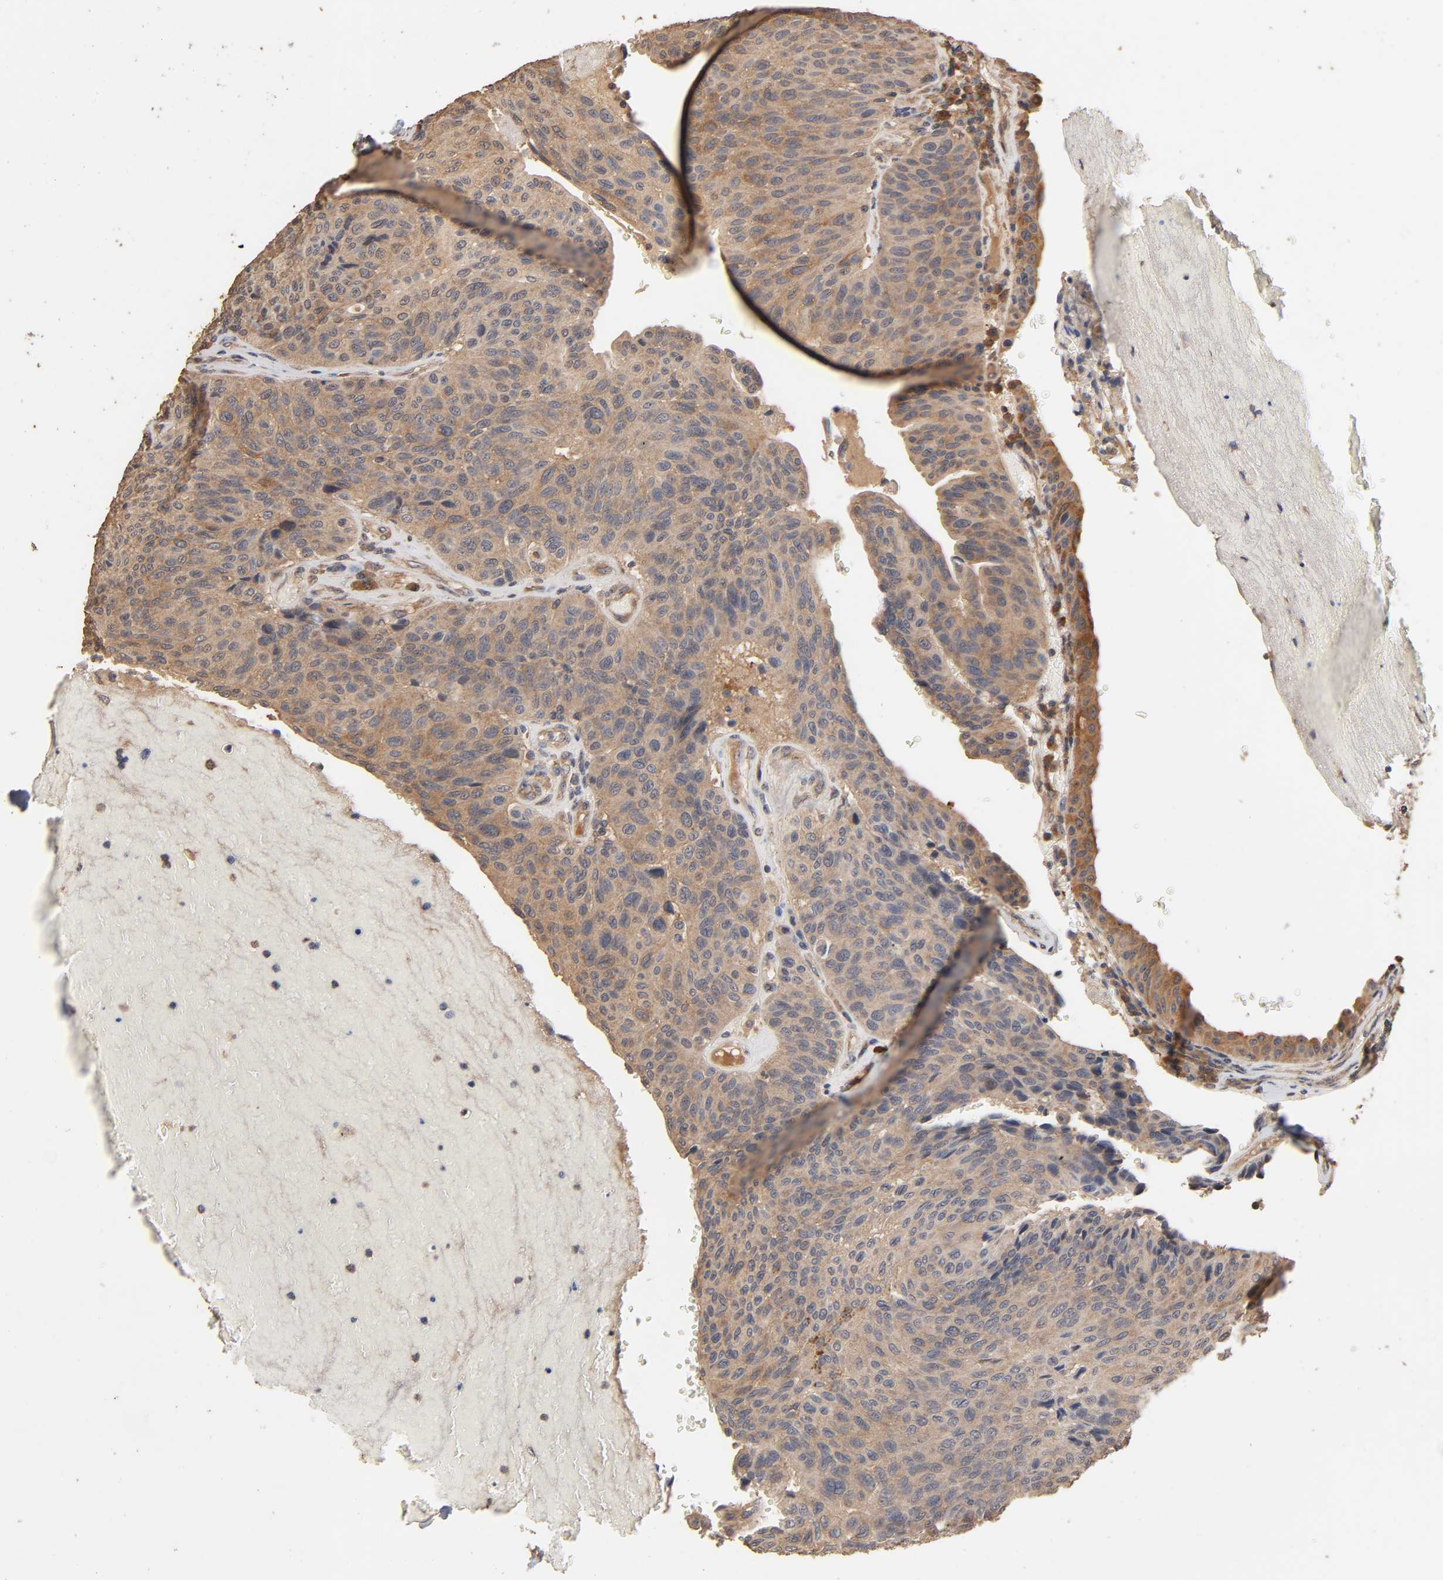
{"staining": {"intensity": "moderate", "quantity": ">75%", "location": "cytoplasmic/membranous"}, "tissue": "urothelial cancer", "cell_type": "Tumor cells", "image_type": "cancer", "snomed": [{"axis": "morphology", "description": "Urothelial carcinoma, High grade"}, {"axis": "topography", "description": "Urinary bladder"}], "caption": "Tumor cells exhibit medium levels of moderate cytoplasmic/membranous staining in approximately >75% of cells in human urothelial cancer. (DAB IHC, brown staining for protein, blue staining for nuclei).", "gene": "ARHGEF7", "patient": {"sex": "male", "age": 66}}